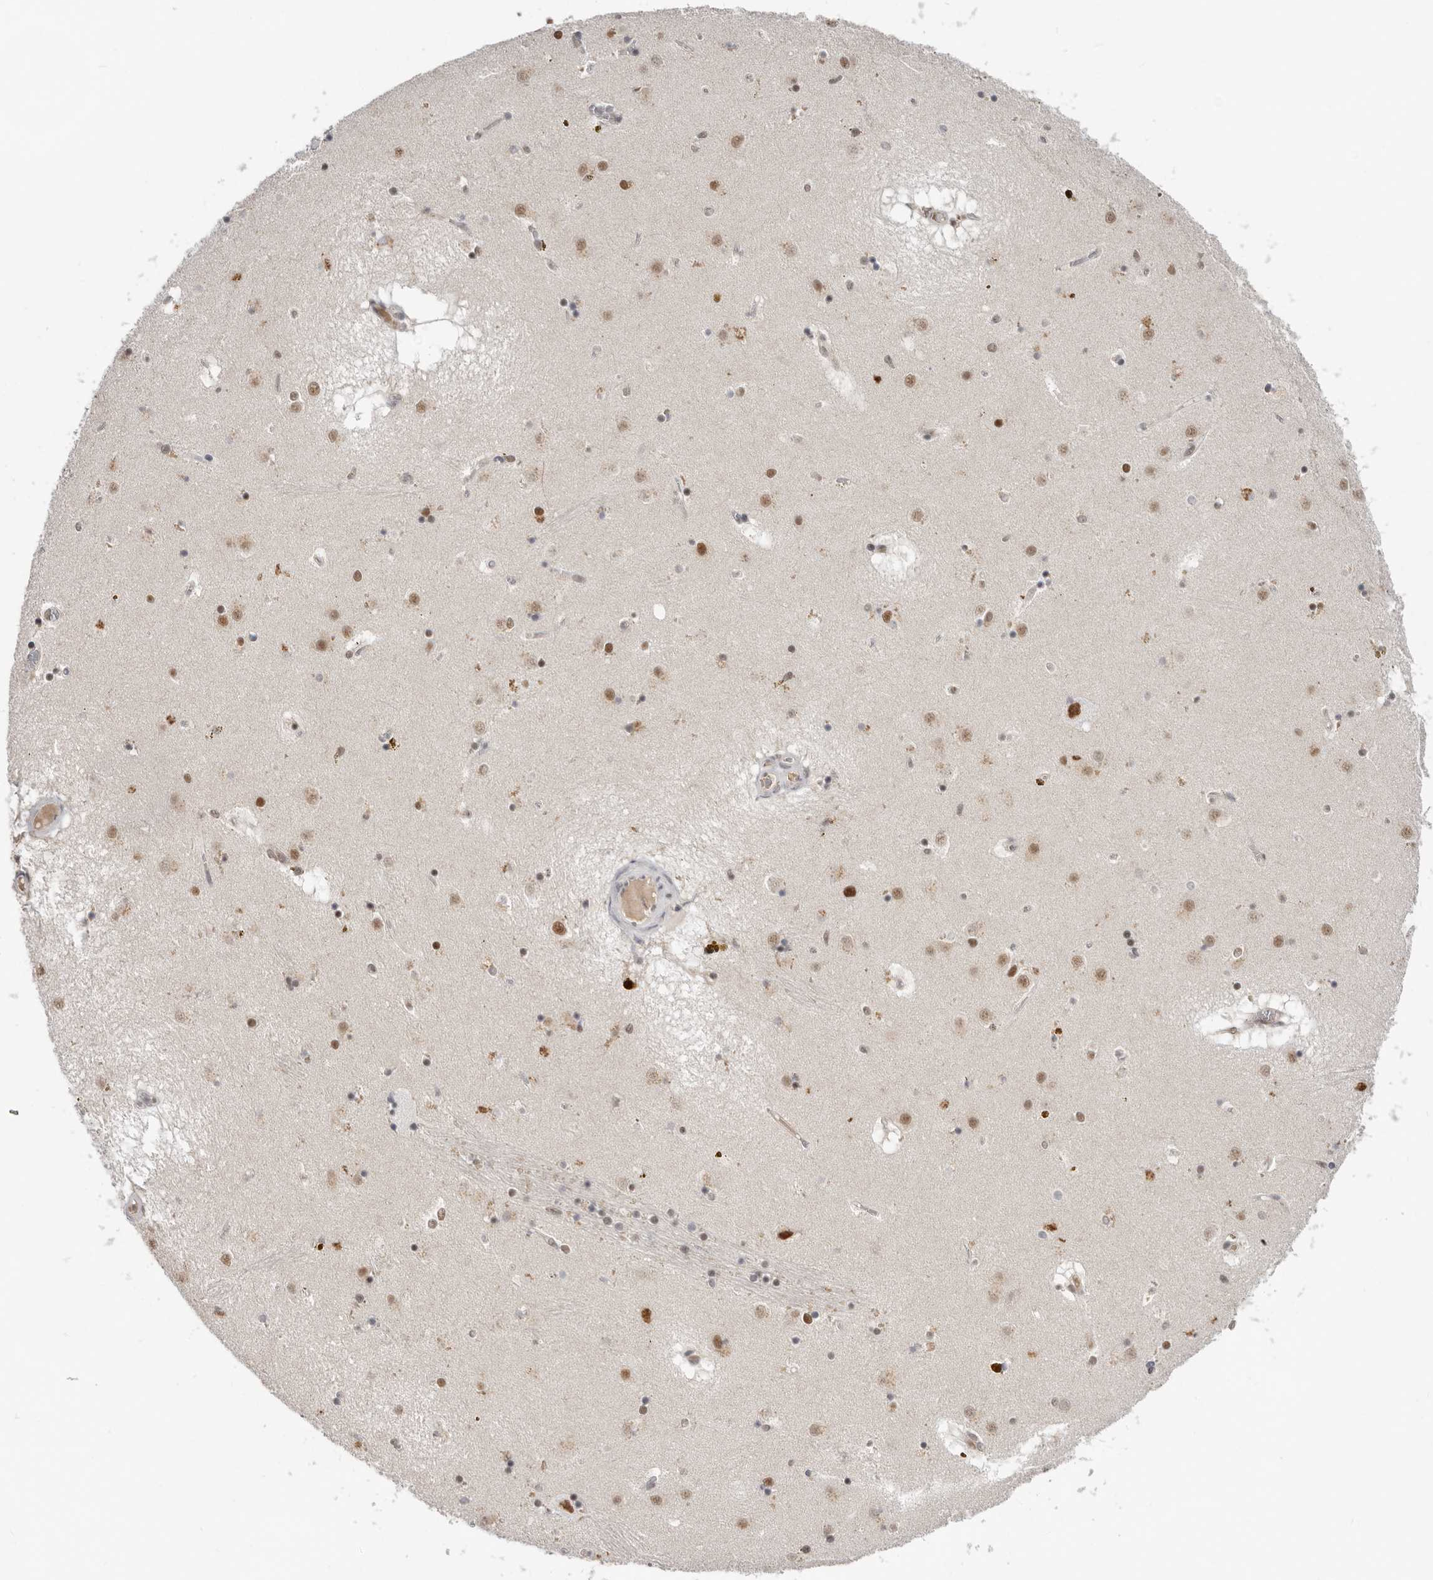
{"staining": {"intensity": "moderate", "quantity": "<25%", "location": "nuclear"}, "tissue": "caudate", "cell_type": "Glial cells", "image_type": "normal", "snomed": [{"axis": "morphology", "description": "Normal tissue, NOS"}, {"axis": "topography", "description": "Lateral ventricle wall"}], "caption": "IHC of normal caudate exhibits low levels of moderate nuclear positivity in approximately <25% of glial cells. (brown staining indicates protein expression, while blue staining denotes nuclei).", "gene": "BRCA2", "patient": {"sex": "male", "age": 70}}